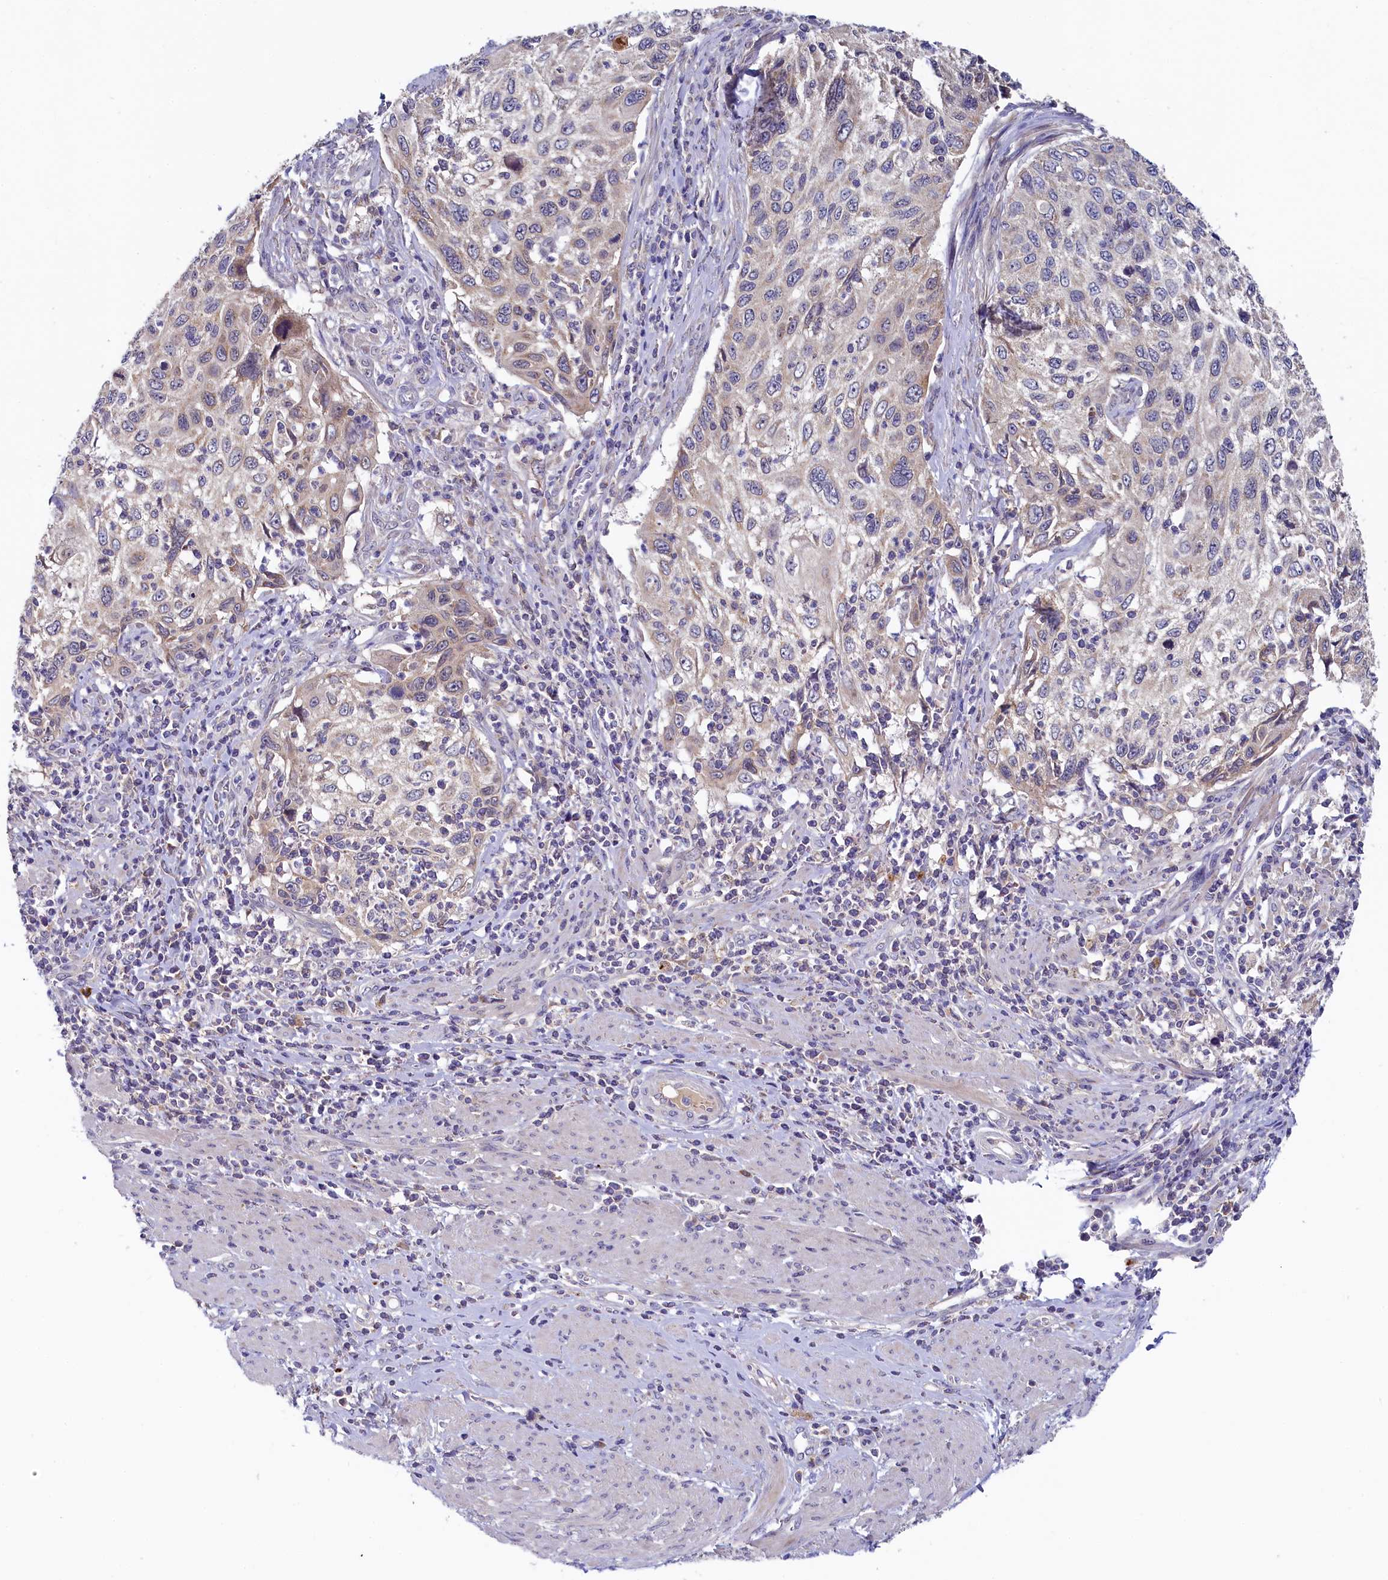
{"staining": {"intensity": "negative", "quantity": "none", "location": "none"}, "tissue": "cervical cancer", "cell_type": "Tumor cells", "image_type": "cancer", "snomed": [{"axis": "morphology", "description": "Squamous cell carcinoma, NOS"}, {"axis": "topography", "description": "Cervix"}], "caption": "Immunohistochemistry (IHC) micrograph of cervical cancer (squamous cell carcinoma) stained for a protein (brown), which reveals no positivity in tumor cells.", "gene": "SPINK9", "patient": {"sex": "female", "age": 70}}